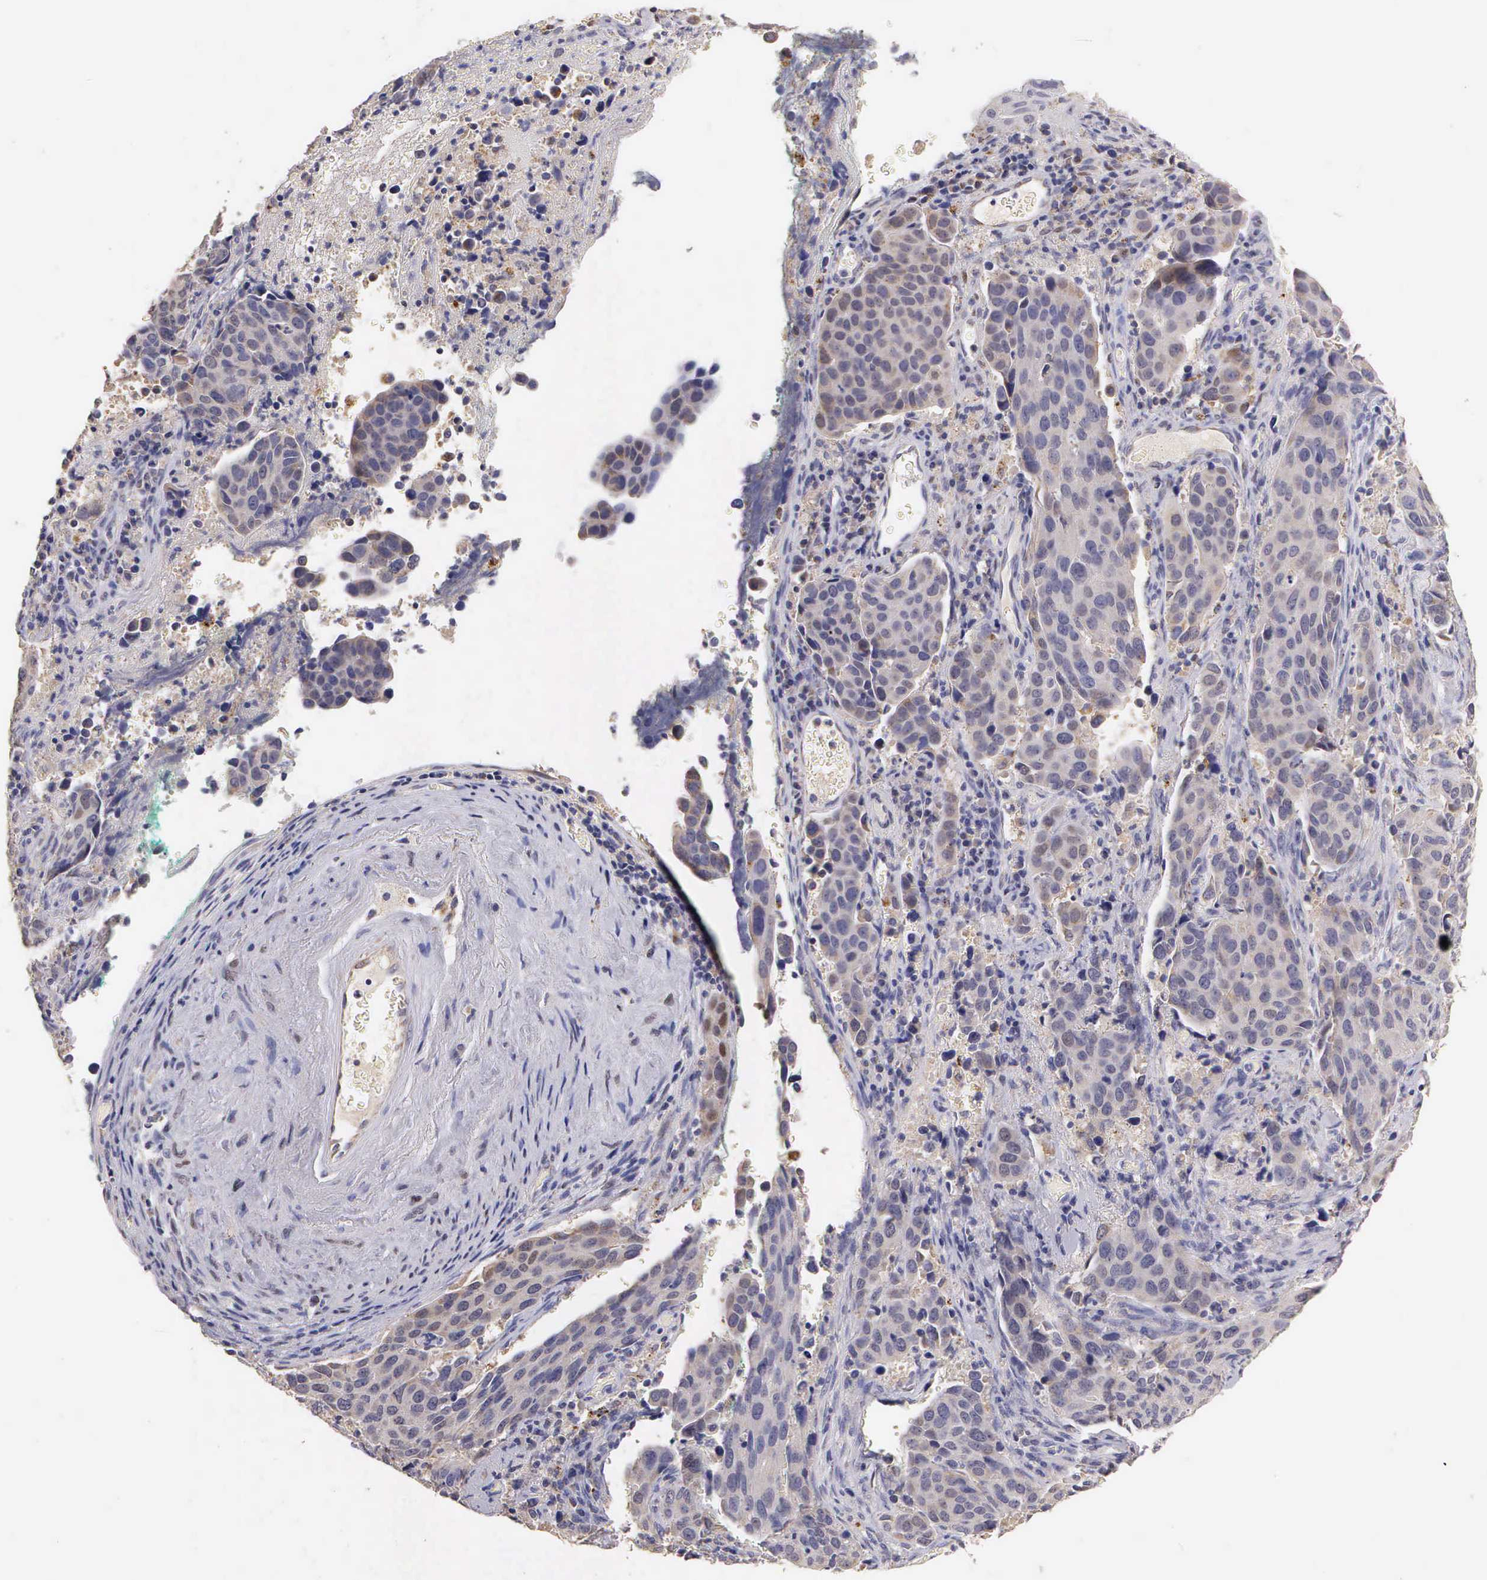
{"staining": {"intensity": "weak", "quantity": "<25%", "location": "cytoplasmic/membranous,nuclear"}, "tissue": "cervical cancer", "cell_type": "Tumor cells", "image_type": "cancer", "snomed": [{"axis": "morphology", "description": "Squamous cell carcinoma, NOS"}, {"axis": "topography", "description": "Cervix"}], "caption": "Tumor cells are negative for brown protein staining in cervical squamous cell carcinoma.", "gene": "ESR1", "patient": {"sex": "female", "age": 54}}